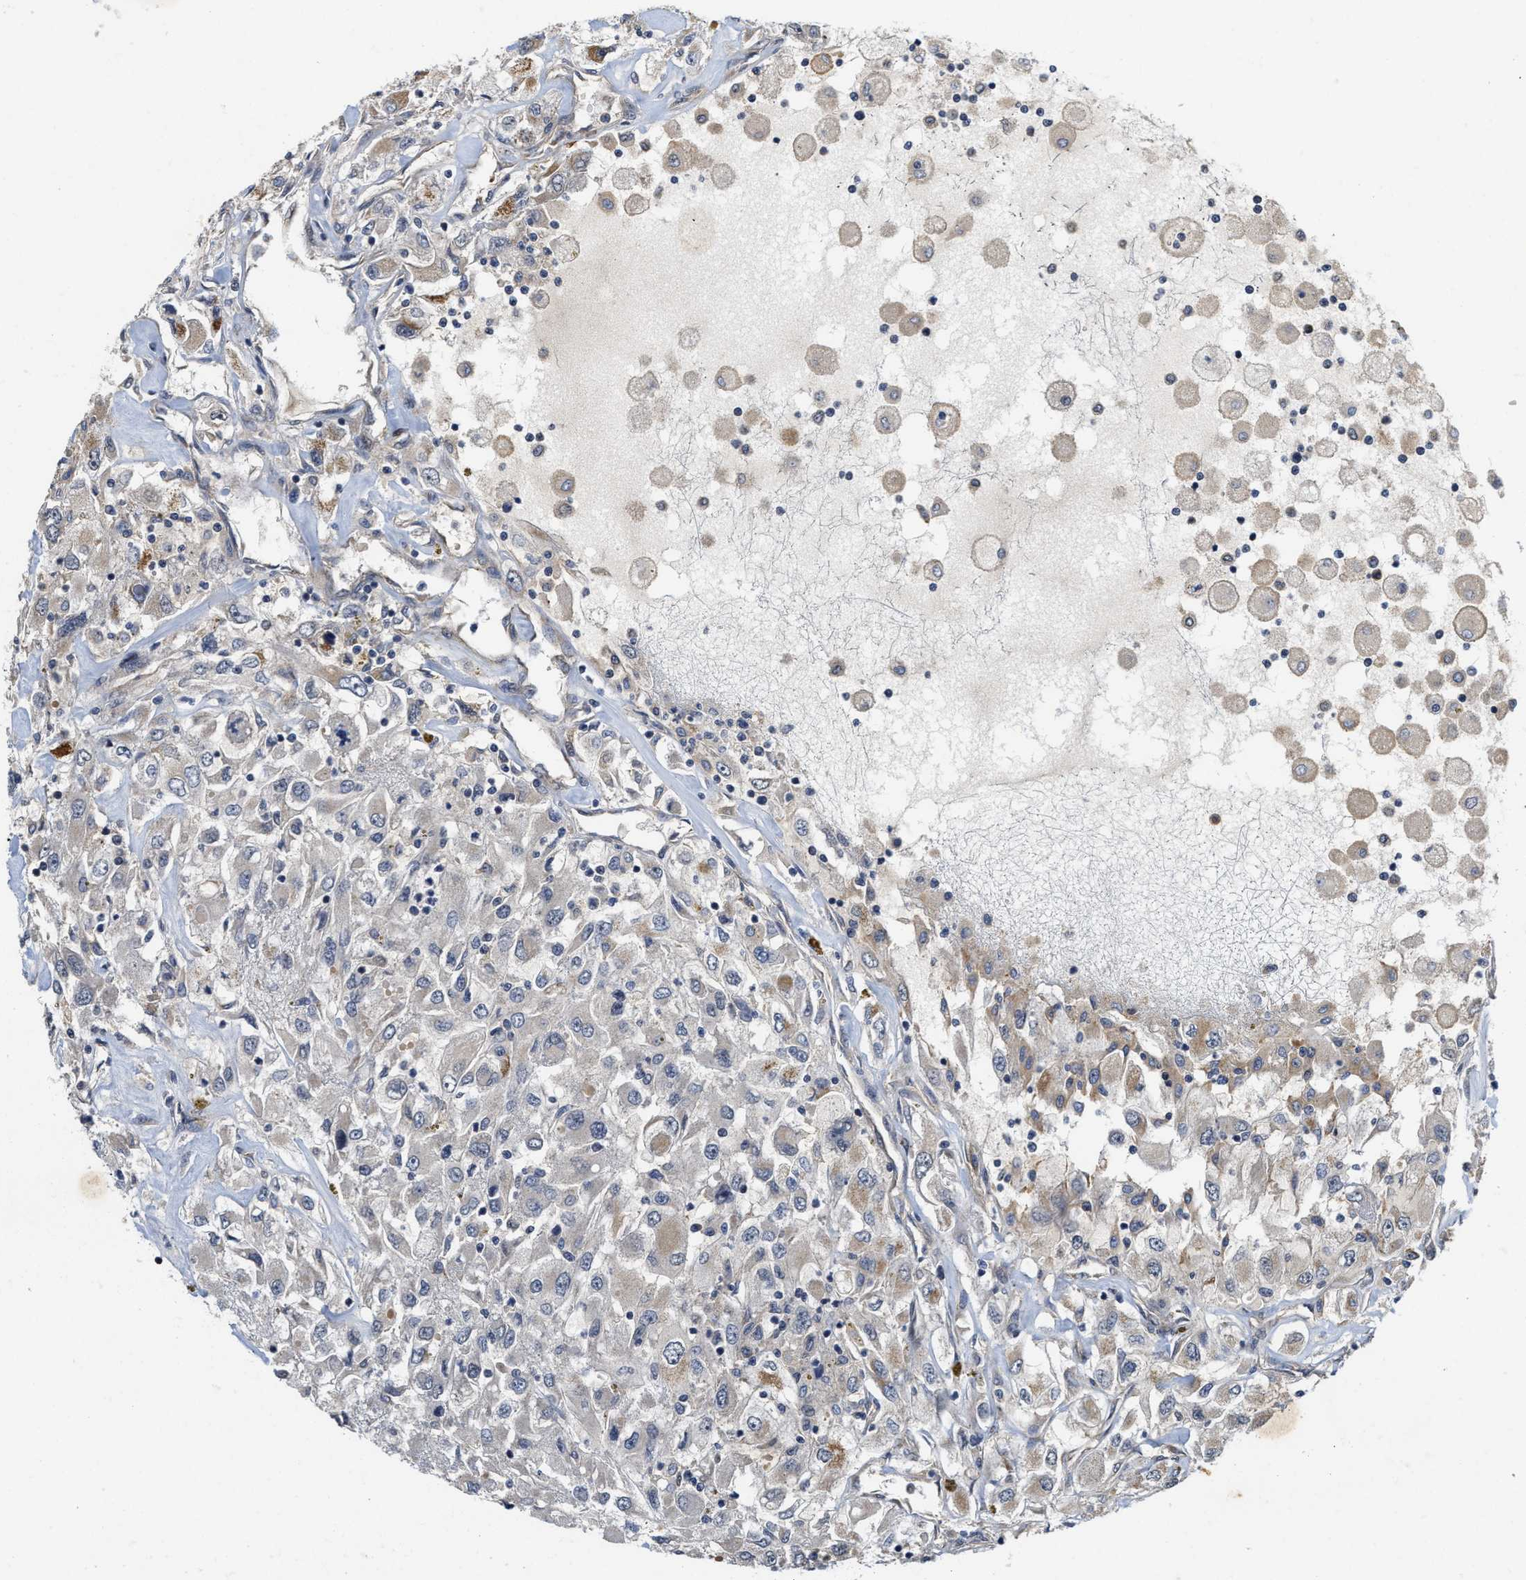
{"staining": {"intensity": "moderate", "quantity": "25%-75%", "location": "cytoplasmic/membranous"}, "tissue": "renal cancer", "cell_type": "Tumor cells", "image_type": "cancer", "snomed": [{"axis": "morphology", "description": "Adenocarcinoma, NOS"}, {"axis": "topography", "description": "Kidney"}], "caption": "The photomicrograph demonstrates staining of renal adenocarcinoma, revealing moderate cytoplasmic/membranous protein staining (brown color) within tumor cells. The staining is performed using DAB (3,3'-diaminobenzidine) brown chromogen to label protein expression. The nuclei are counter-stained blue using hematoxylin.", "gene": "SCYL2", "patient": {"sex": "female", "age": 52}}